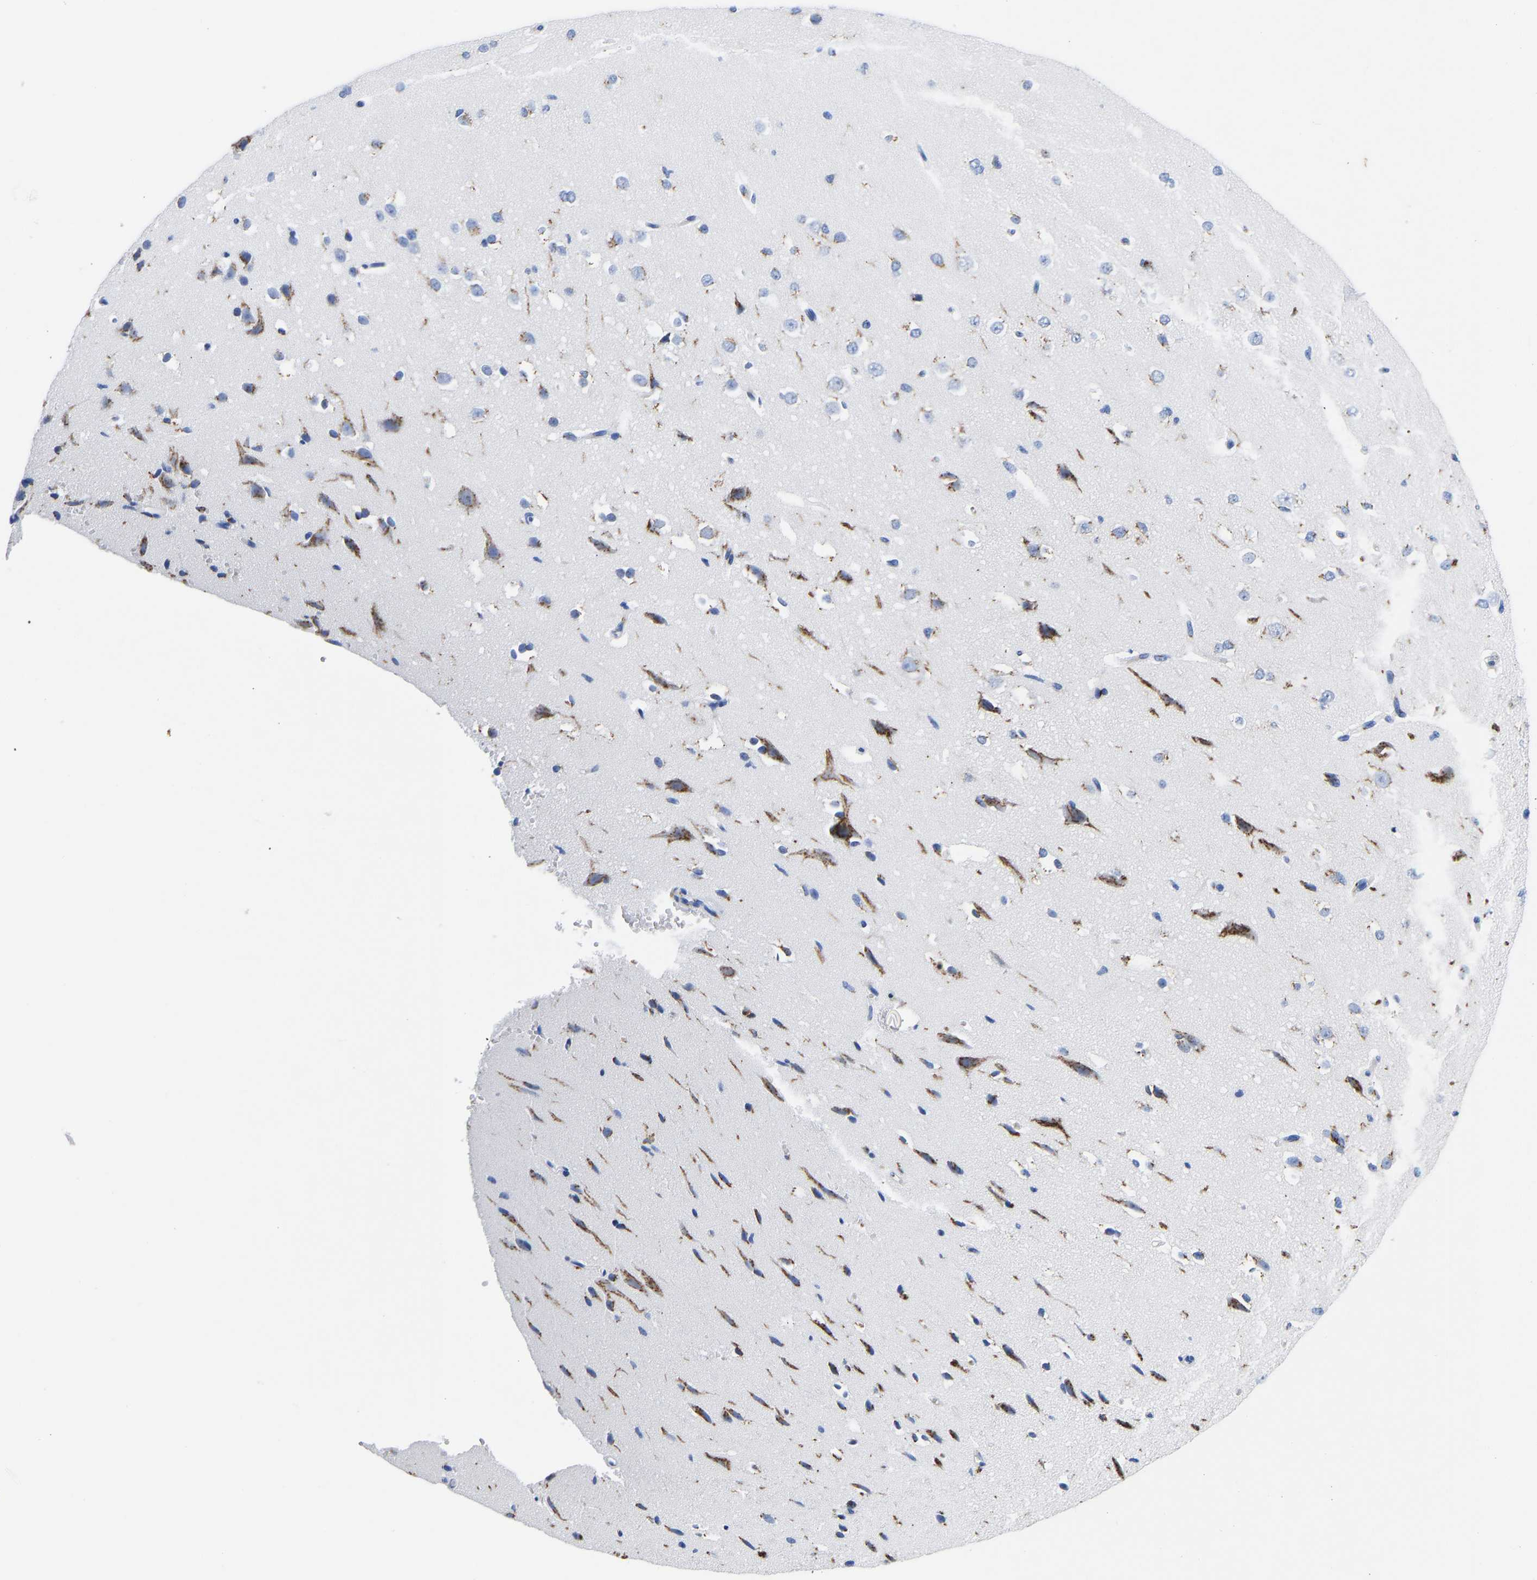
{"staining": {"intensity": "negative", "quantity": "none", "location": "none"}, "tissue": "cerebral cortex", "cell_type": "Endothelial cells", "image_type": "normal", "snomed": [{"axis": "morphology", "description": "Normal tissue, NOS"}, {"axis": "morphology", "description": "Developmental malformation"}, {"axis": "topography", "description": "Cerebral cortex"}], "caption": "Cerebral cortex stained for a protein using IHC shows no expression endothelial cells.", "gene": "TMEM87A", "patient": {"sex": "female", "age": 30}}